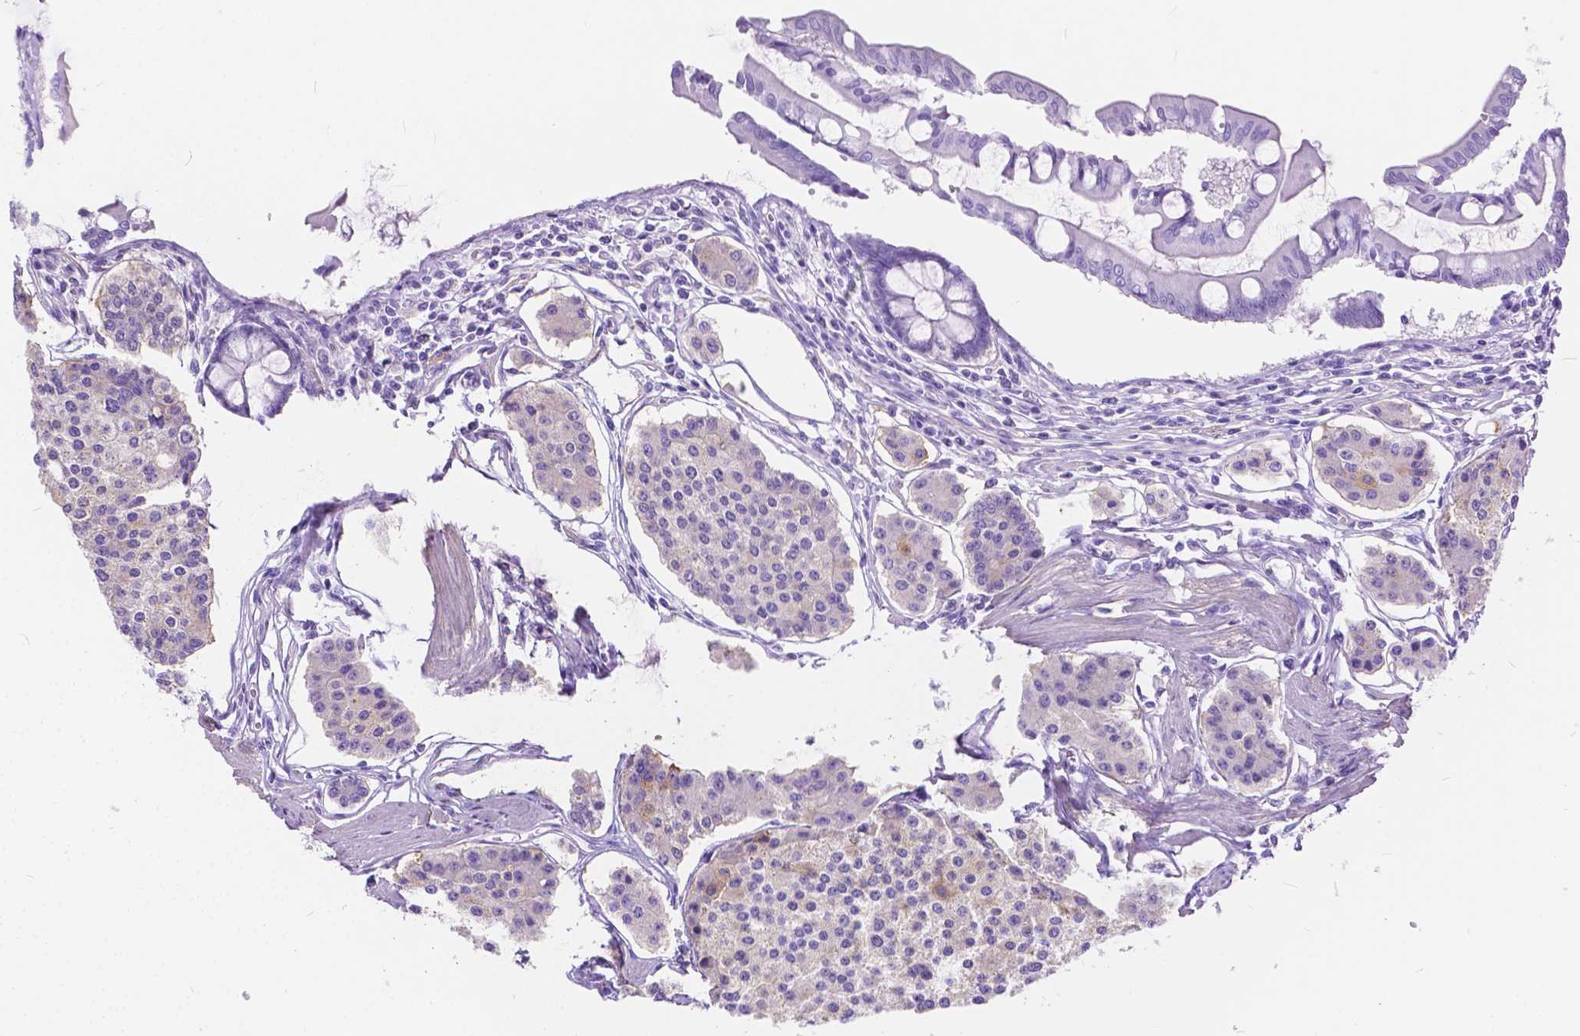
{"staining": {"intensity": "weak", "quantity": "<25%", "location": "cytoplasmic/membranous"}, "tissue": "carcinoid", "cell_type": "Tumor cells", "image_type": "cancer", "snomed": [{"axis": "morphology", "description": "Carcinoid, malignant, NOS"}, {"axis": "topography", "description": "Small intestine"}], "caption": "The IHC image has no significant positivity in tumor cells of carcinoid (malignant) tissue. Brightfield microscopy of immunohistochemistry stained with DAB (brown) and hematoxylin (blue), captured at high magnification.", "gene": "CHRM1", "patient": {"sex": "female", "age": 65}}